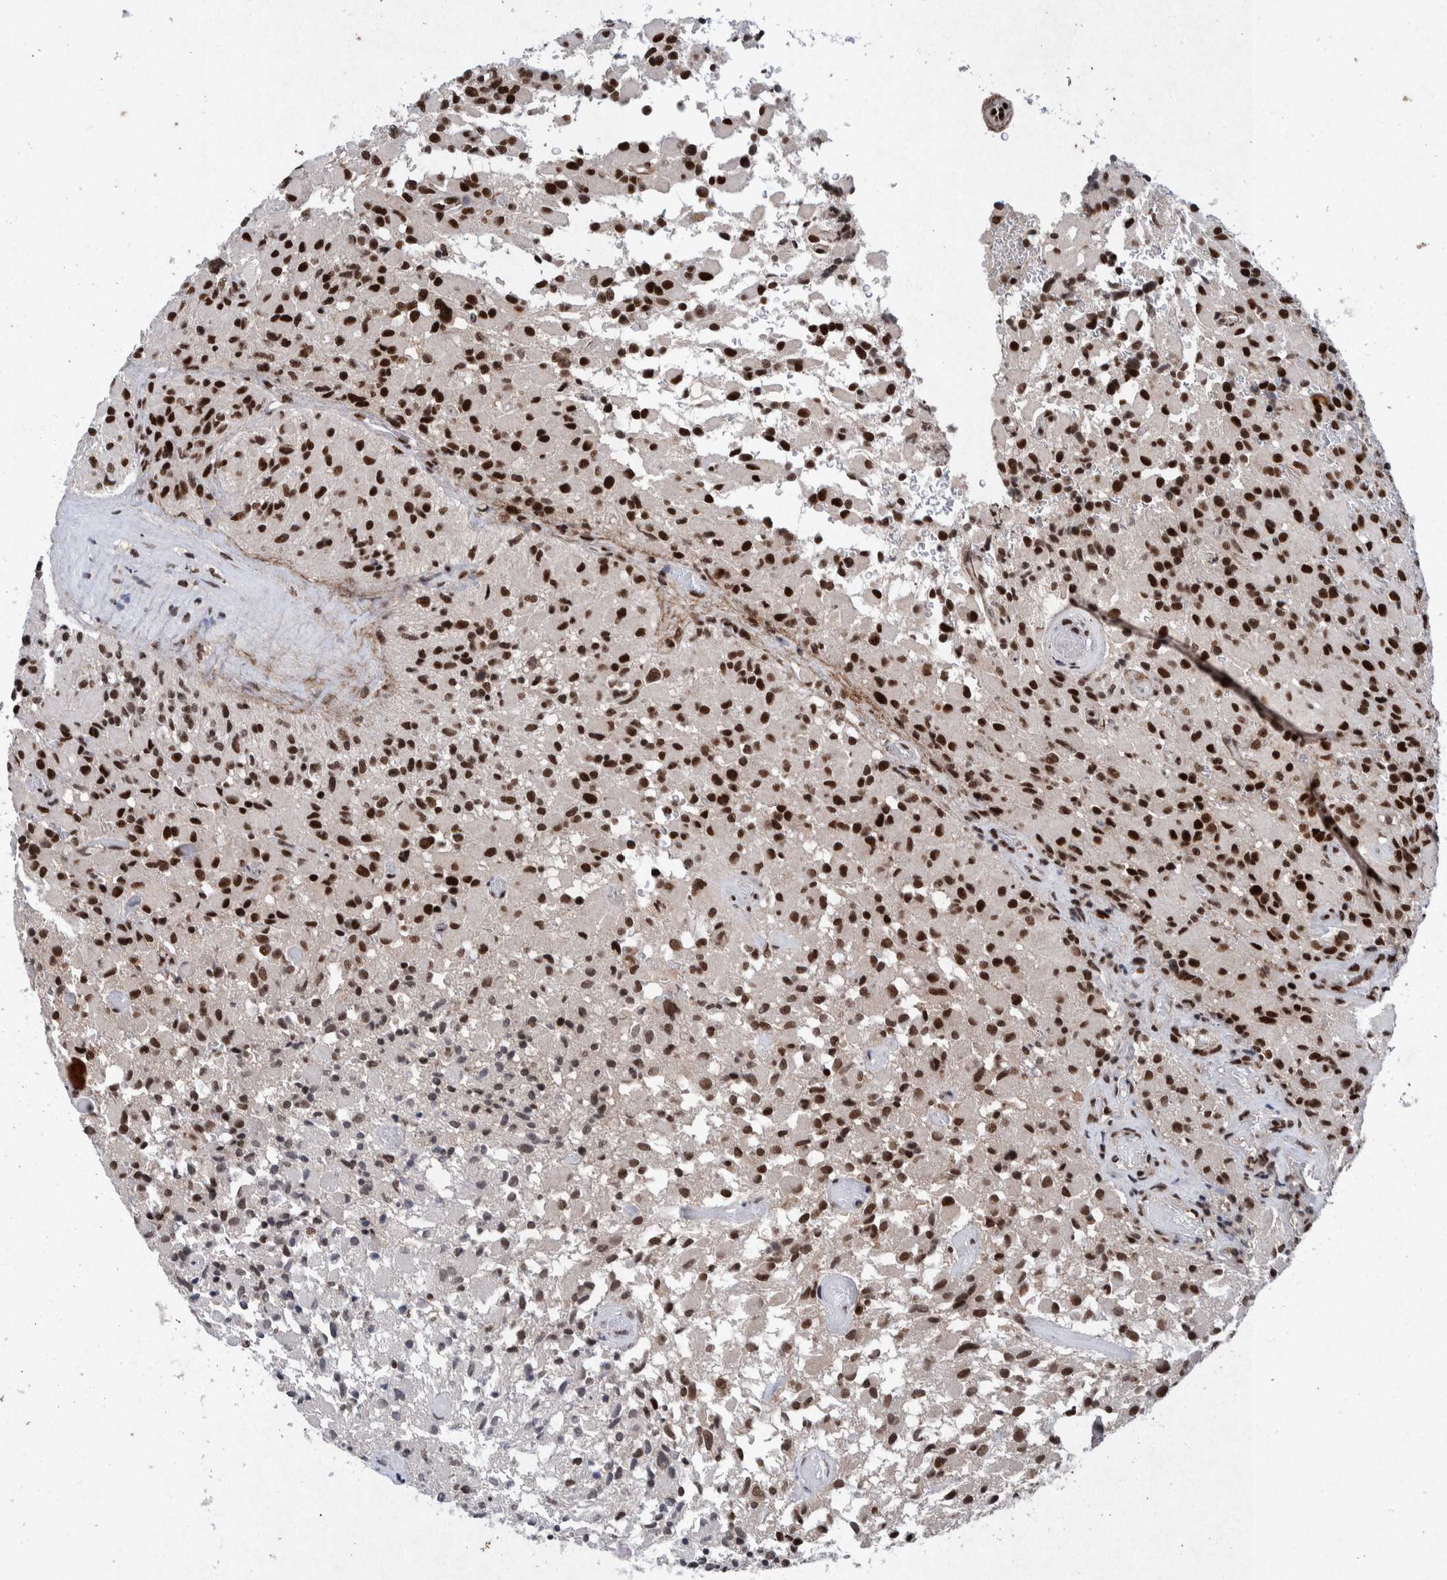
{"staining": {"intensity": "strong", "quantity": ">75%", "location": "nuclear"}, "tissue": "glioma", "cell_type": "Tumor cells", "image_type": "cancer", "snomed": [{"axis": "morphology", "description": "Glioma, malignant, High grade"}, {"axis": "topography", "description": "Brain"}], "caption": "A brown stain shows strong nuclear staining of a protein in human glioma tumor cells.", "gene": "TAF10", "patient": {"sex": "male", "age": 71}}